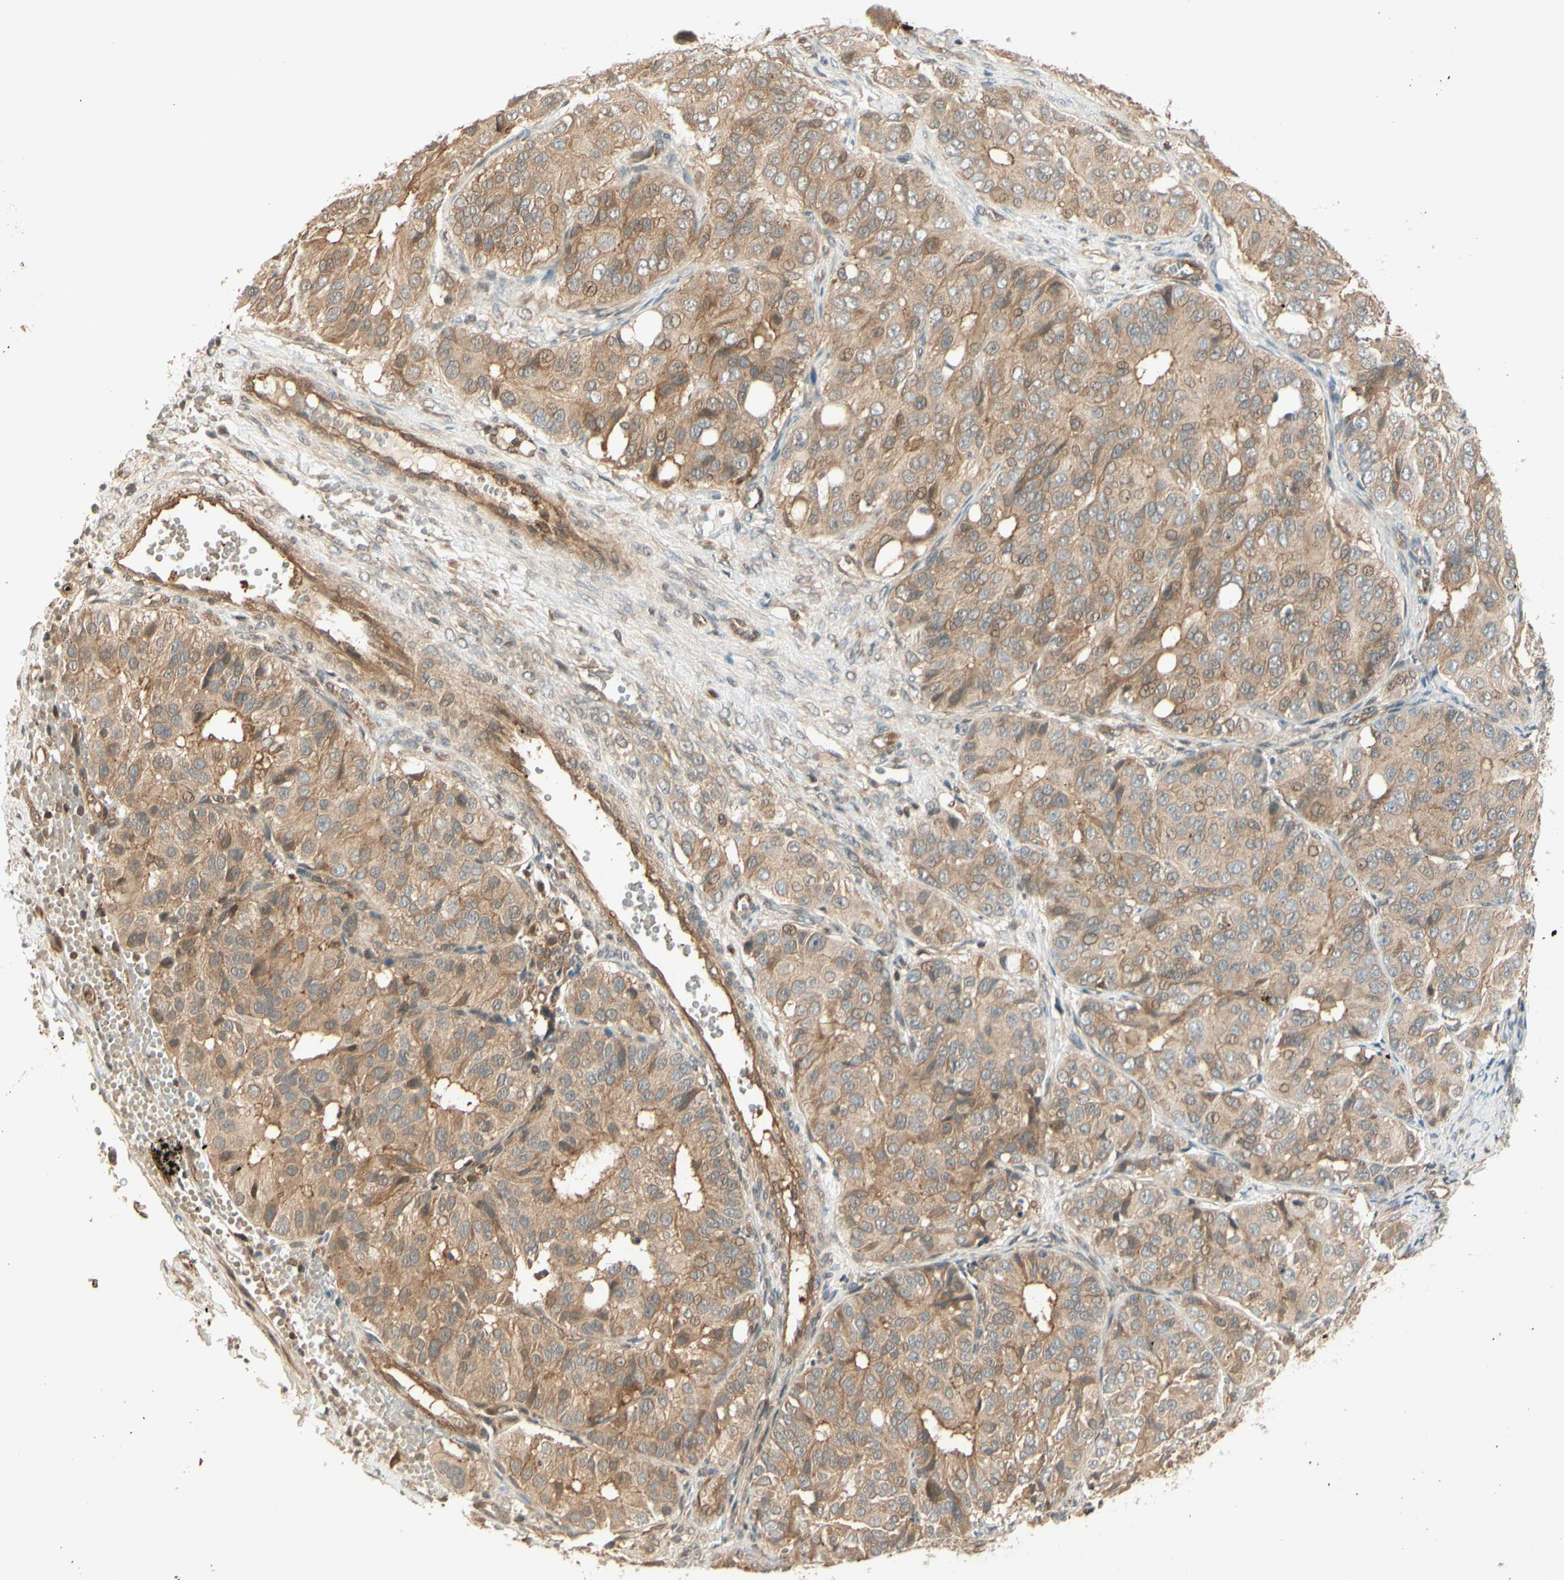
{"staining": {"intensity": "moderate", "quantity": ">75%", "location": "cytoplasmic/membranous"}, "tissue": "ovarian cancer", "cell_type": "Tumor cells", "image_type": "cancer", "snomed": [{"axis": "morphology", "description": "Carcinoma, endometroid"}, {"axis": "topography", "description": "Ovary"}], "caption": "A medium amount of moderate cytoplasmic/membranous staining is present in about >75% of tumor cells in ovarian endometroid carcinoma tissue. Nuclei are stained in blue.", "gene": "EPHA8", "patient": {"sex": "female", "age": 51}}